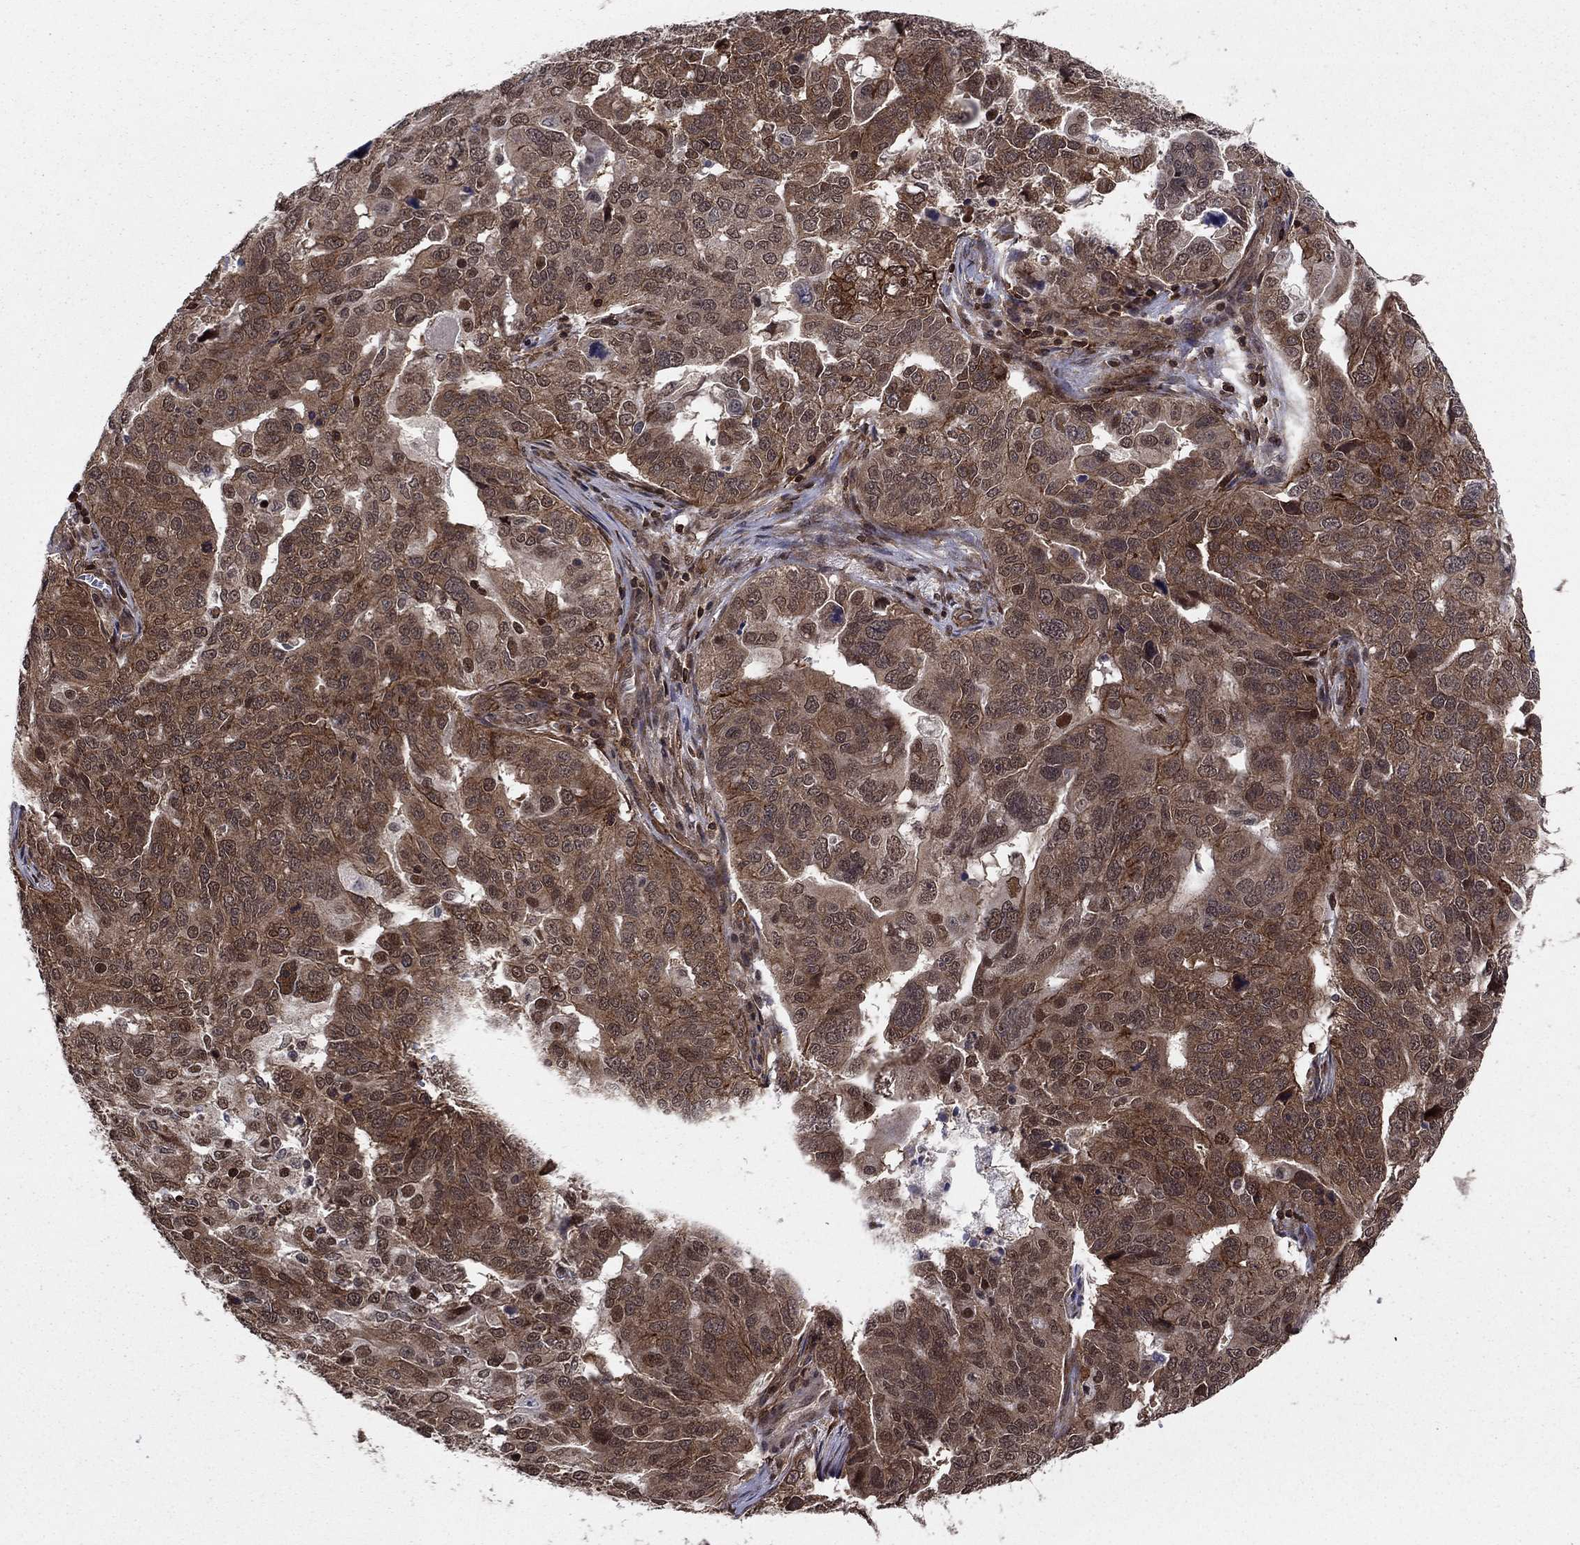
{"staining": {"intensity": "moderate", "quantity": ">75%", "location": "cytoplasmic/membranous"}, "tissue": "ovarian cancer", "cell_type": "Tumor cells", "image_type": "cancer", "snomed": [{"axis": "morphology", "description": "Carcinoma, endometroid"}, {"axis": "topography", "description": "Soft tissue"}, {"axis": "topography", "description": "Ovary"}], "caption": "Tumor cells exhibit medium levels of moderate cytoplasmic/membranous expression in about >75% of cells in human ovarian cancer (endometroid carcinoma). (DAB (3,3'-diaminobenzidine) IHC, brown staining for protein, blue staining for nuclei).", "gene": "SSX2IP", "patient": {"sex": "female", "age": 52}}